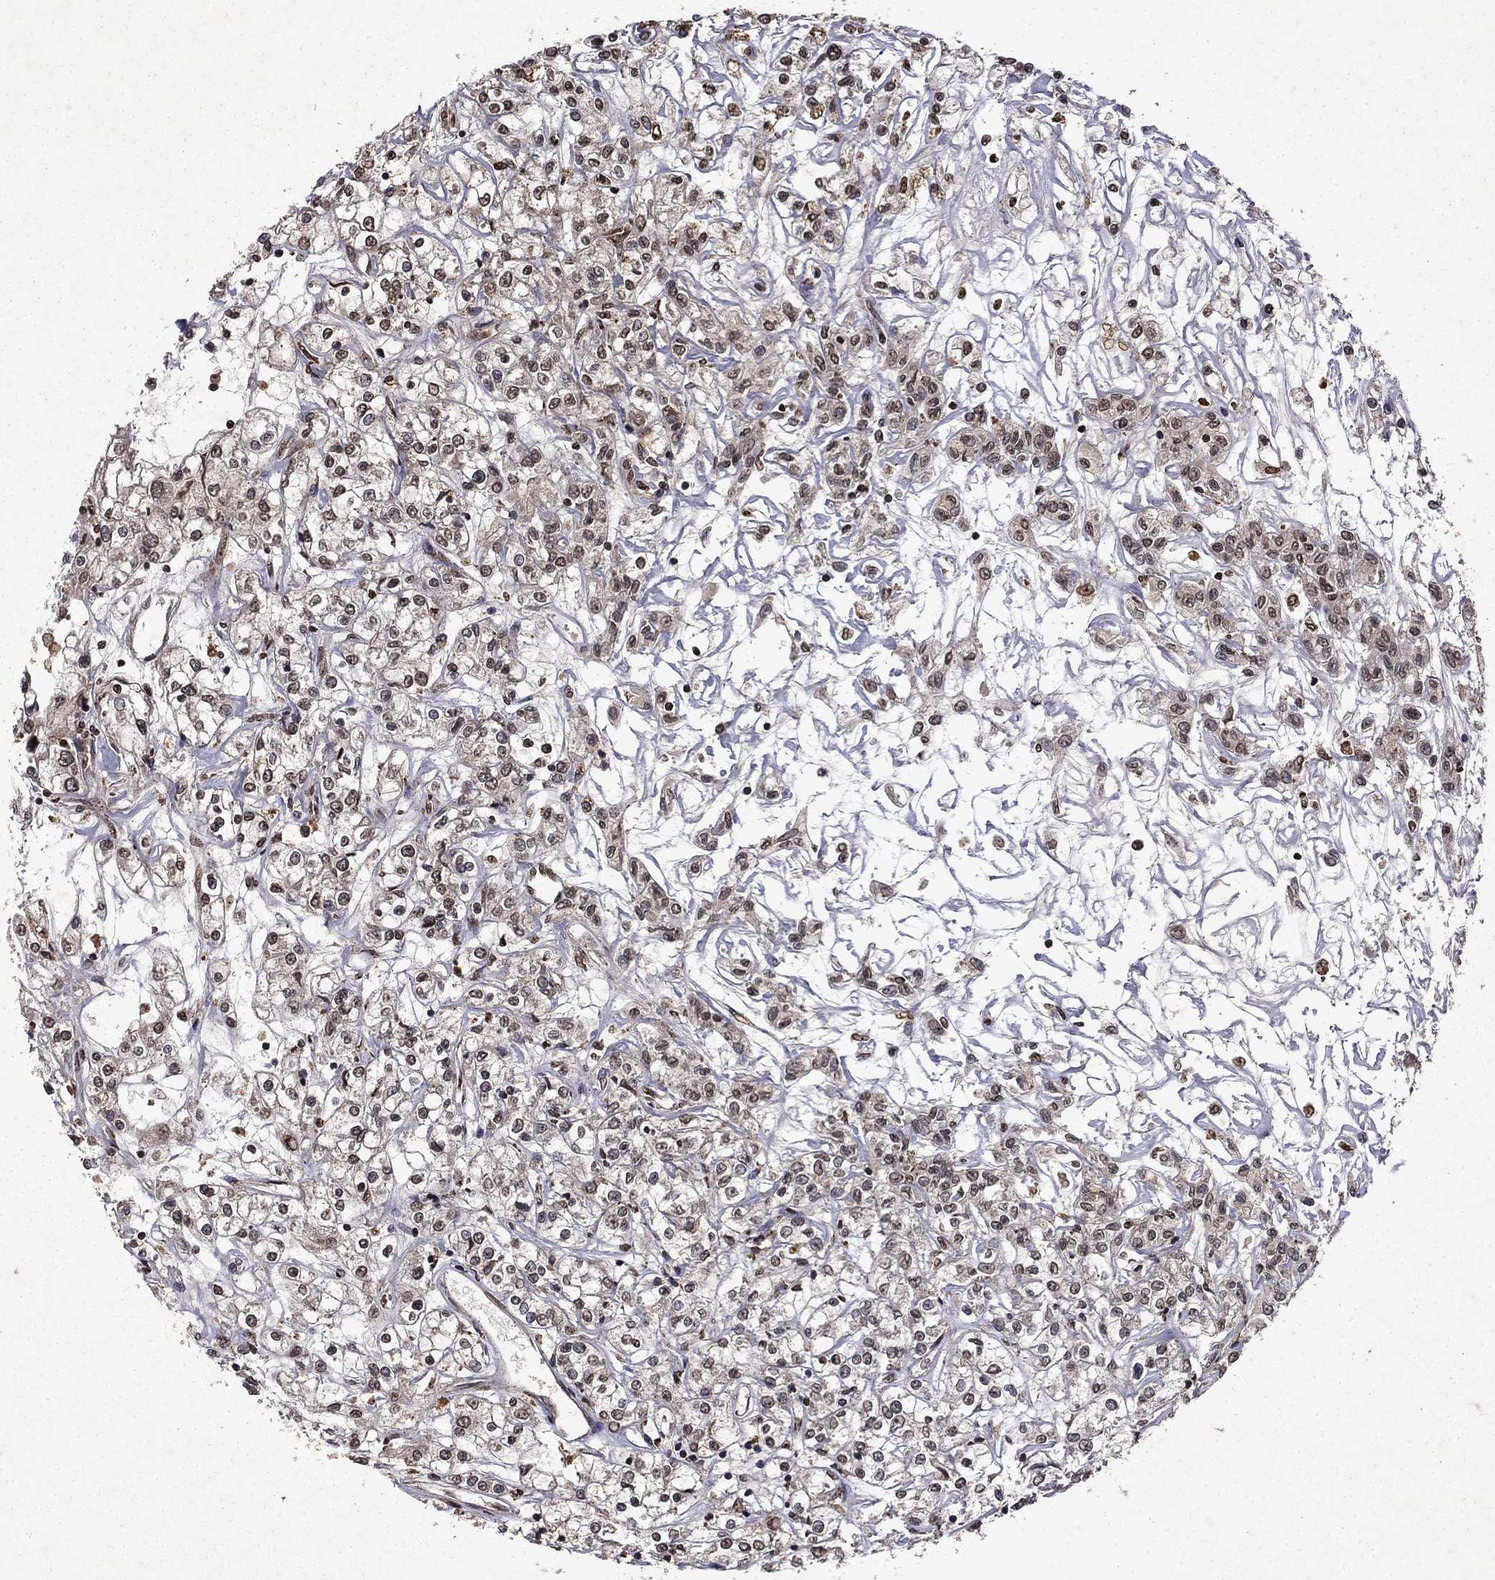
{"staining": {"intensity": "moderate", "quantity": "<25%", "location": "nuclear"}, "tissue": "renal cancer", "cell_type": "Tumor cells", "image_type": "cancer", "snomed": [{"axis": "morphology", "description": "Adenocarcinoma, NOS"}, {"axis": "topography", "description": "Kidney"}], "caption": "Immunohistochemical staining of human renal cancer (adenocarcinoma) exhibits low levels of moderate nuclear expression in about <25% of tumor cells.", "gene": "PIN4", "patient": {"sex": "female", "age": 59}}